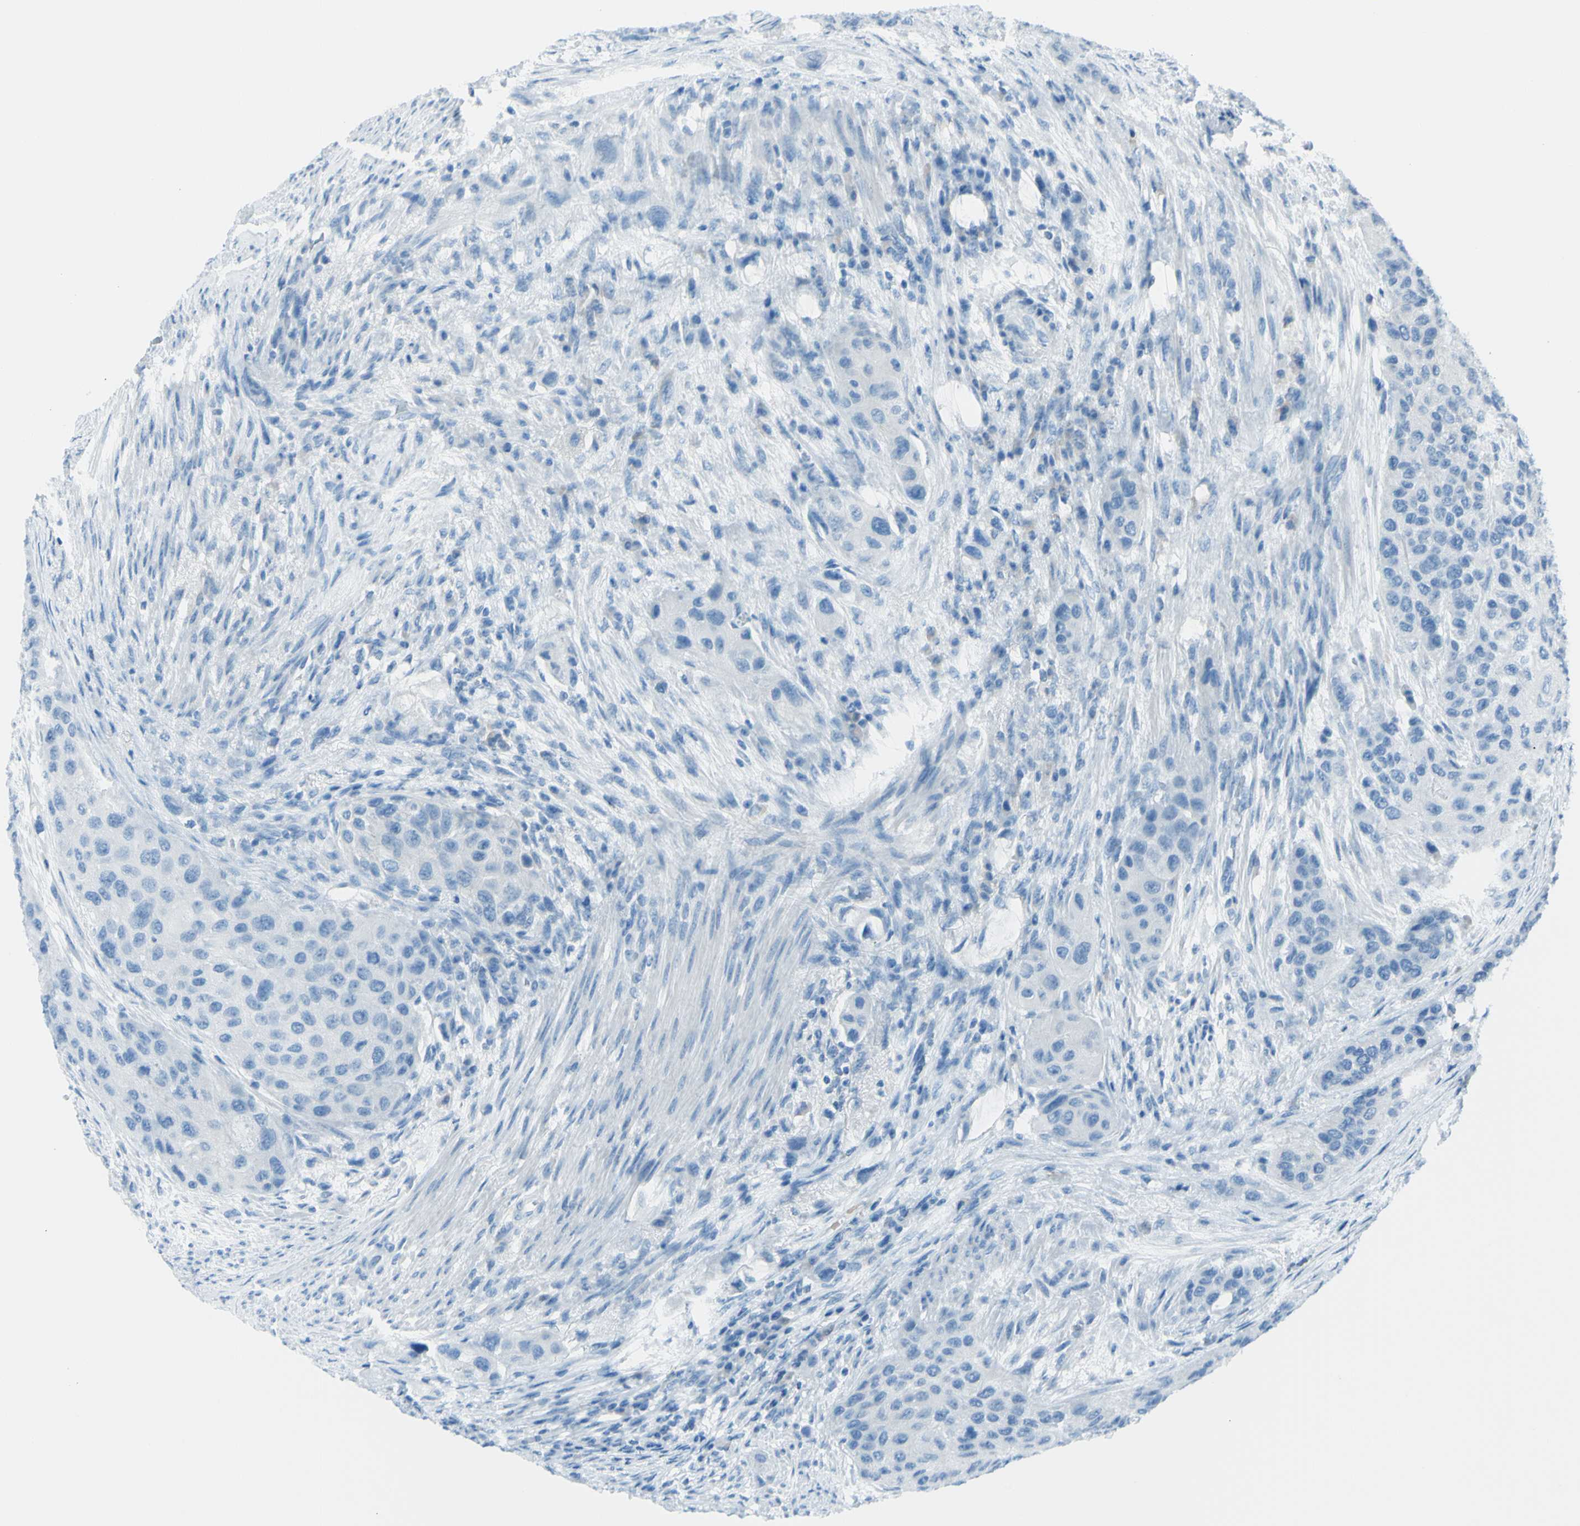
{"staining": {"intensity": "negative", "quantity": "none", "location": "none"}, "tissue": "urothelial cancer", "cell_type": "Tumor cells", "image_type": "cancer", "snomed": [{"axis": "morphology", "description": "Urothelial carcinoma, High grade"}, {"axis": "topography", "description": "Urinary bladder"}], "caption": "Tumor cells show no significant positivity in urothelial cancer.", "gene": "TFPI2", "patient": {"sex": "female", "age": 56}}